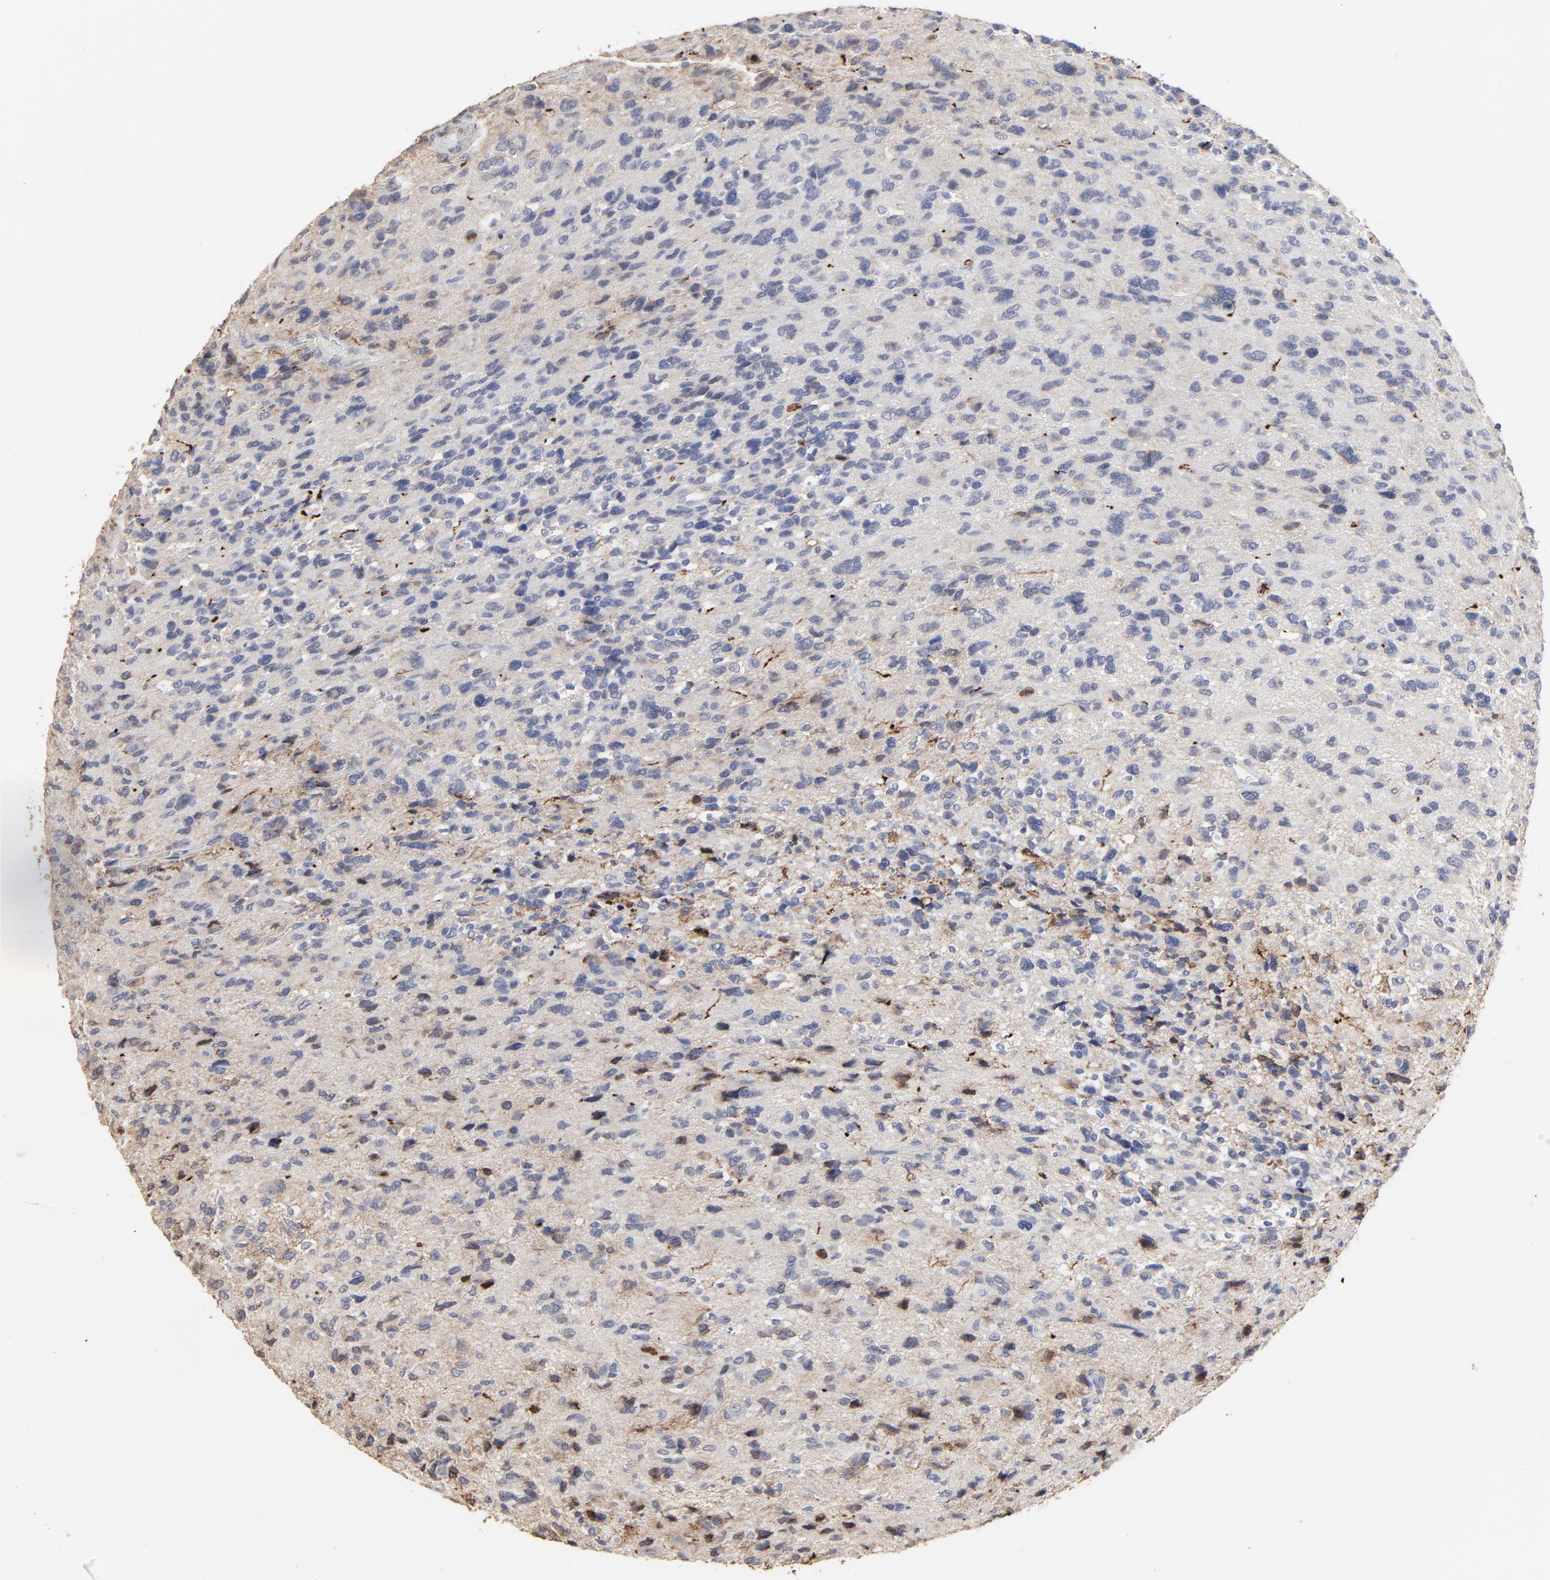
{"staining": {"intensity": "weak", "quantity": "<25%", "location": "nuclear"}, "tissue": "glioma", "cell_type": "Tumor cells", "image_type": "cancer", "snomed": [{"axis": "morphology", "description": "Glioma, malignant, High grade"}, {"axis": "topography", "description": "Brain"}], "caption": "Immunohistochemistry photomicrograph of glioma stained for a protein (brown), which shows no staining in tumor cells.", "gene": "SLC6A14", "patient": {"sex": "male", "age": 69}}